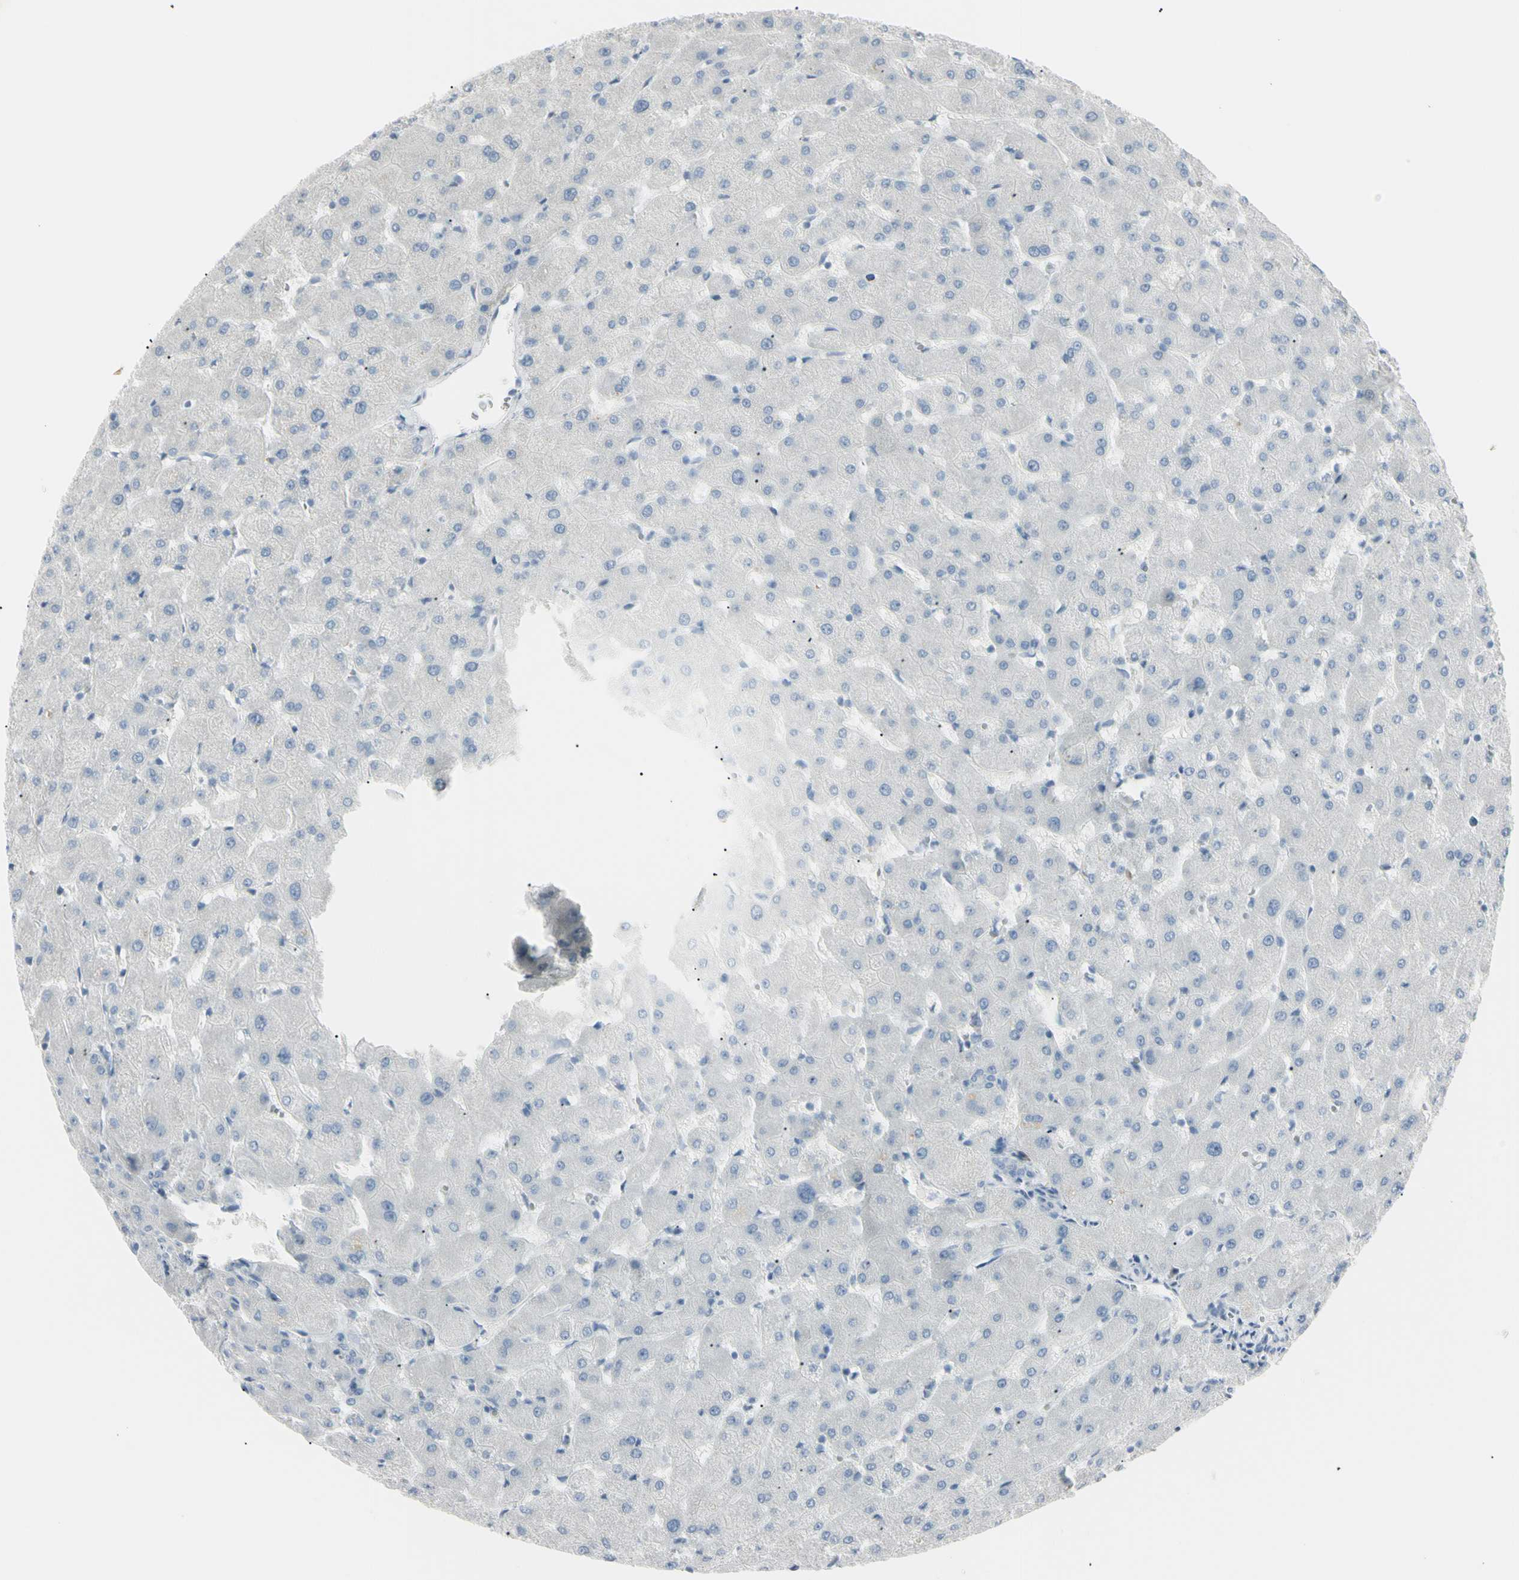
{"staining": {"intensity": "negative", "quantity": "none", "location": "none"}, "tissue": "liver", "cell_type": "Cholangiocytes", "image_type": "normal", "snomed": [{"axis": "morphology", "description": "Normal tissue, NOS"}, {"axis": "topography", "description": "Liver"}], "caption": "Photomicrograph shows no protein positivity in cholangiocytes of unremarkable liver. The staining was performed using DAB (3,3'-diaminobenzidine) to visualize the protein expression in brown, while the nuclei were stained in blue with hematoxylin (Magnification: 20x).", "gene": "PIP", "patient": {"sex": "female", "age": 63}}